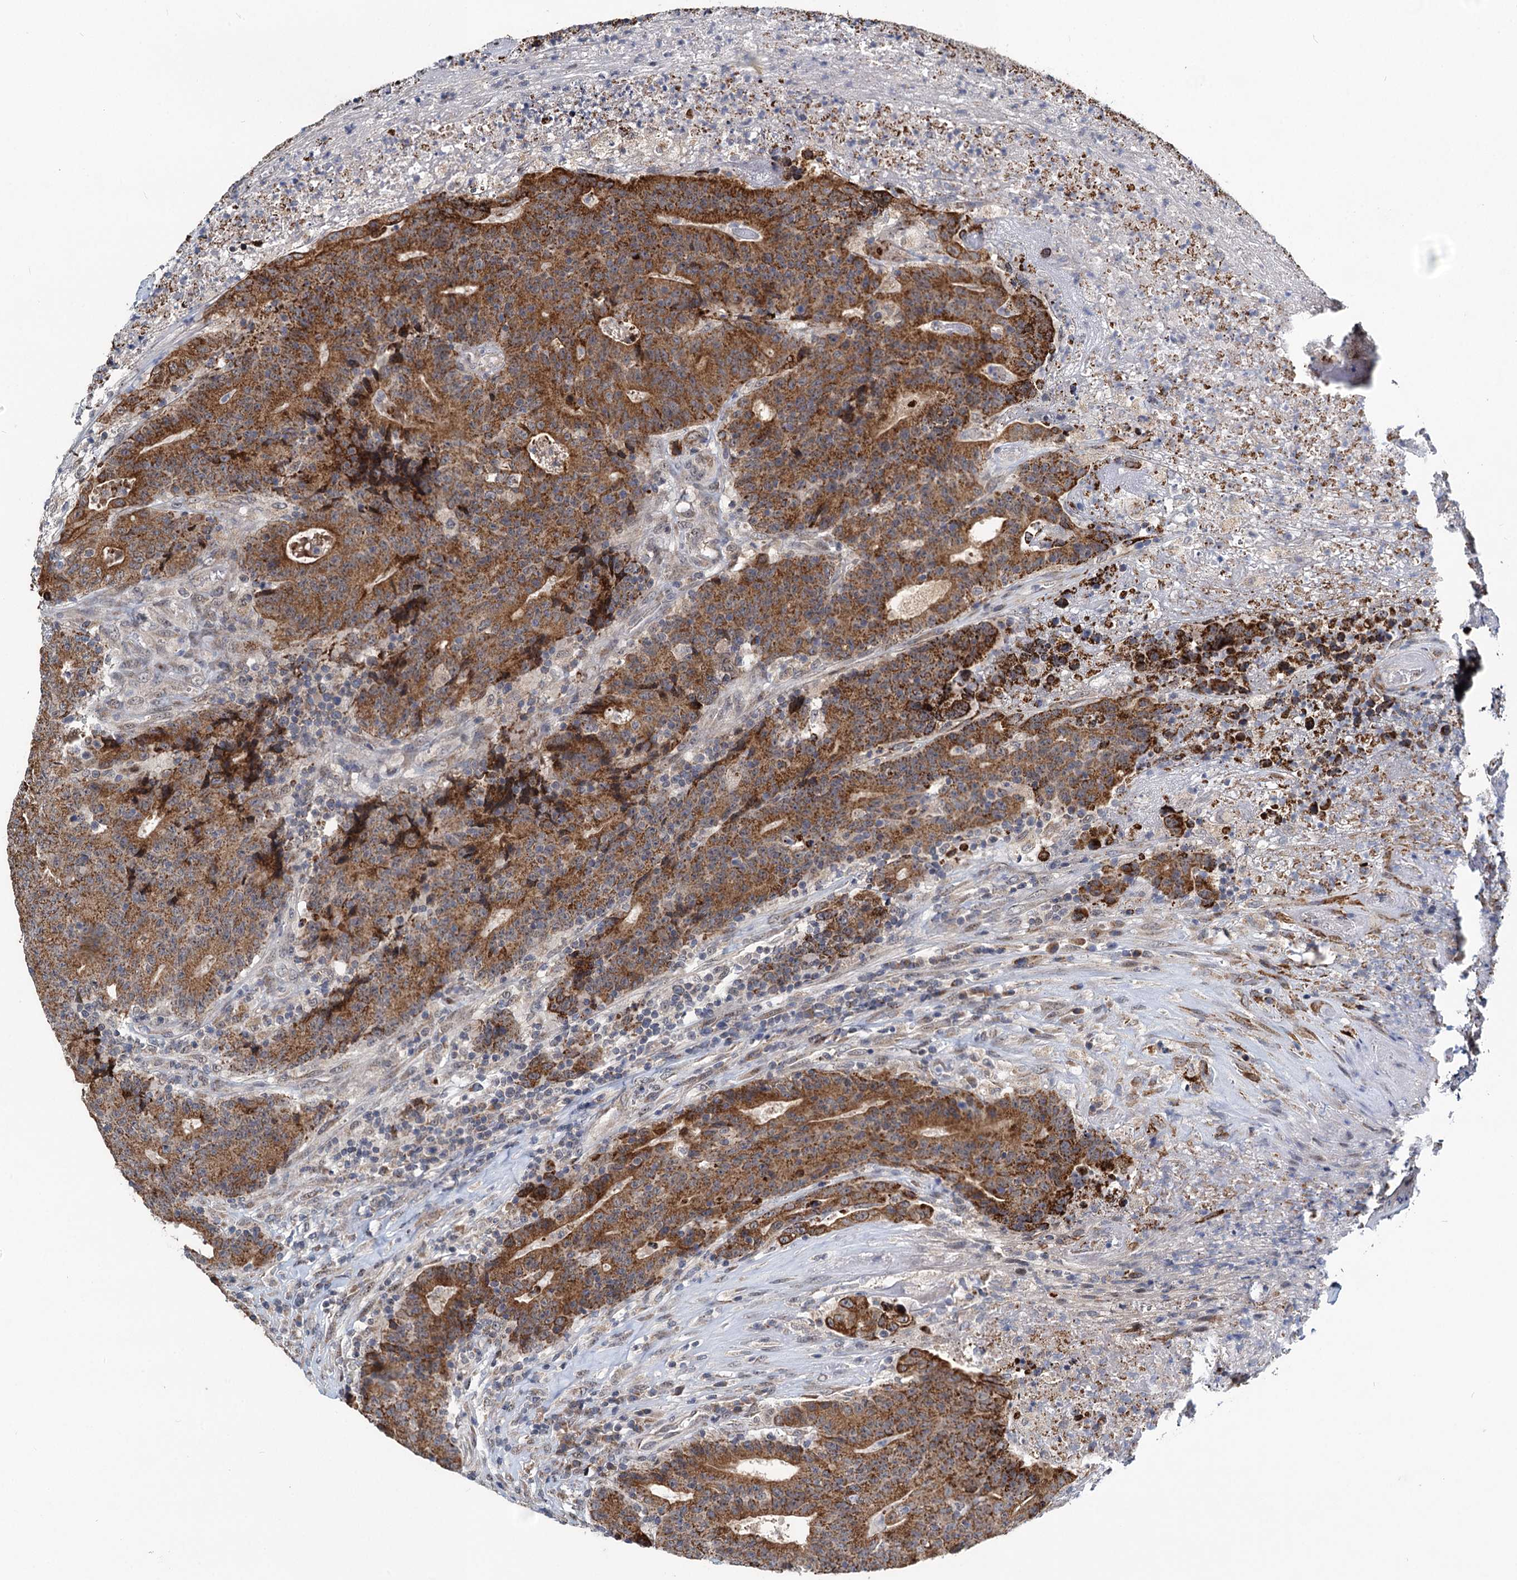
{"staining": {"intensity": "moderate", "quantity": ">75%", "location": "cytoplasmic/membranous"}, "tissue": "colorectal cancer", "cell_type": "Tumor cells", "image_type": "cancer", "snomed": [{"axis": "morphology", "description": "Adenocarcinoma, NOS"}, {"axis": "topography", "description": "Colon"}], "caption": "This micrograph exhibits immunohistochemistry (IHC) staining of human colorectal cancer (adenocarcinoma), with medium moderate cytoplasmic/membranous positivity in approximately >75% of tumor cells.", "gene": "RITA1", "patient": {"sex": "female", "age": 75}}